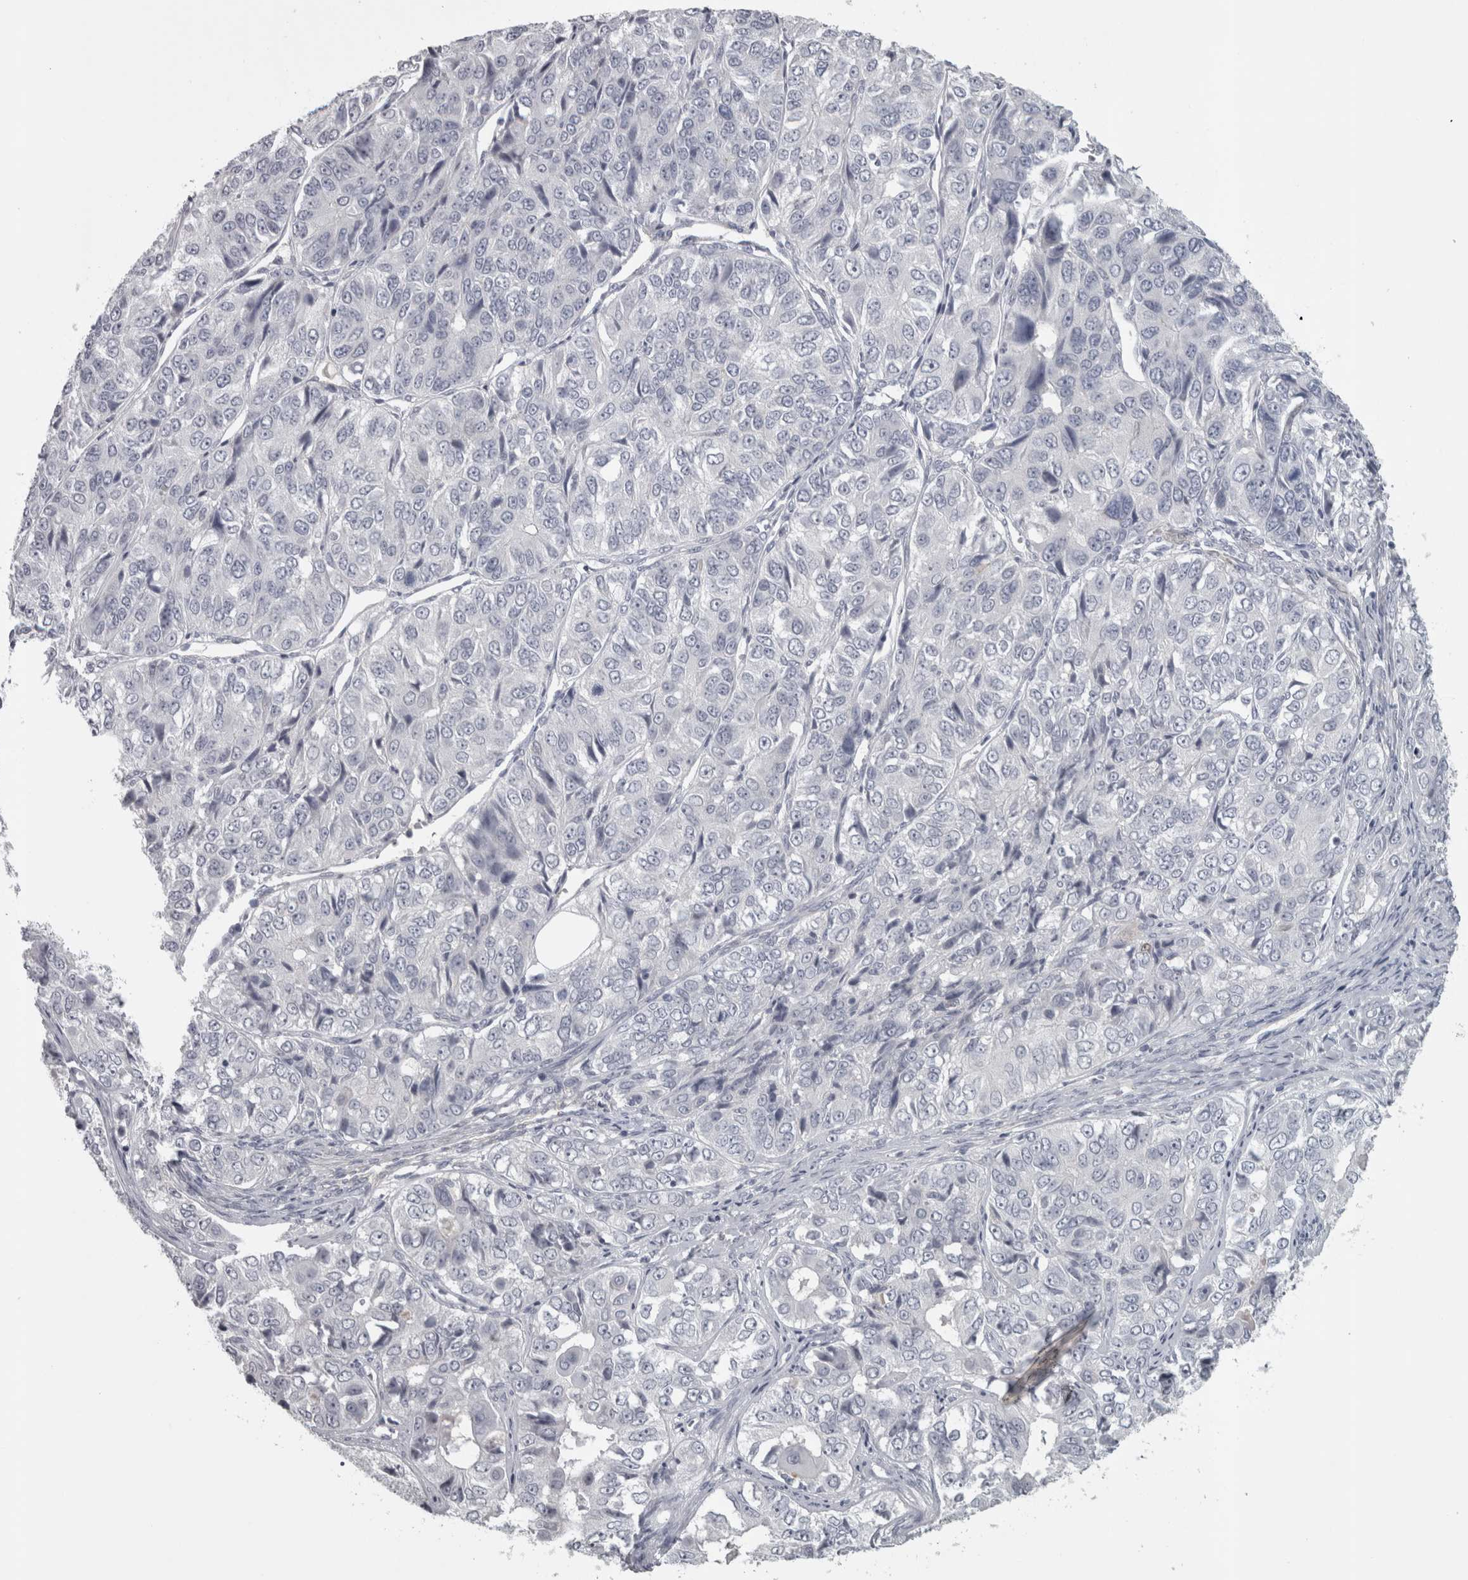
{"staining": {"intensity": "negative", "quantity": "none", "location": "none"}, "tissue": "ovarian cancer", "cell_type": "Tumor cells", "image_type": "cancer", "snomed": [{"axis": "morphology", "description": "Carcinoma, endometroid"}, {"axis": "topography", "description": "Ovary"}], "caption": "This is an immunohistochemistry (IHC) photomicrograph of ovarian cancer. There is no positivity in tumor cells.", "gene": "PPP1R12B", "patient": {"sex": "female", "age": 51}}